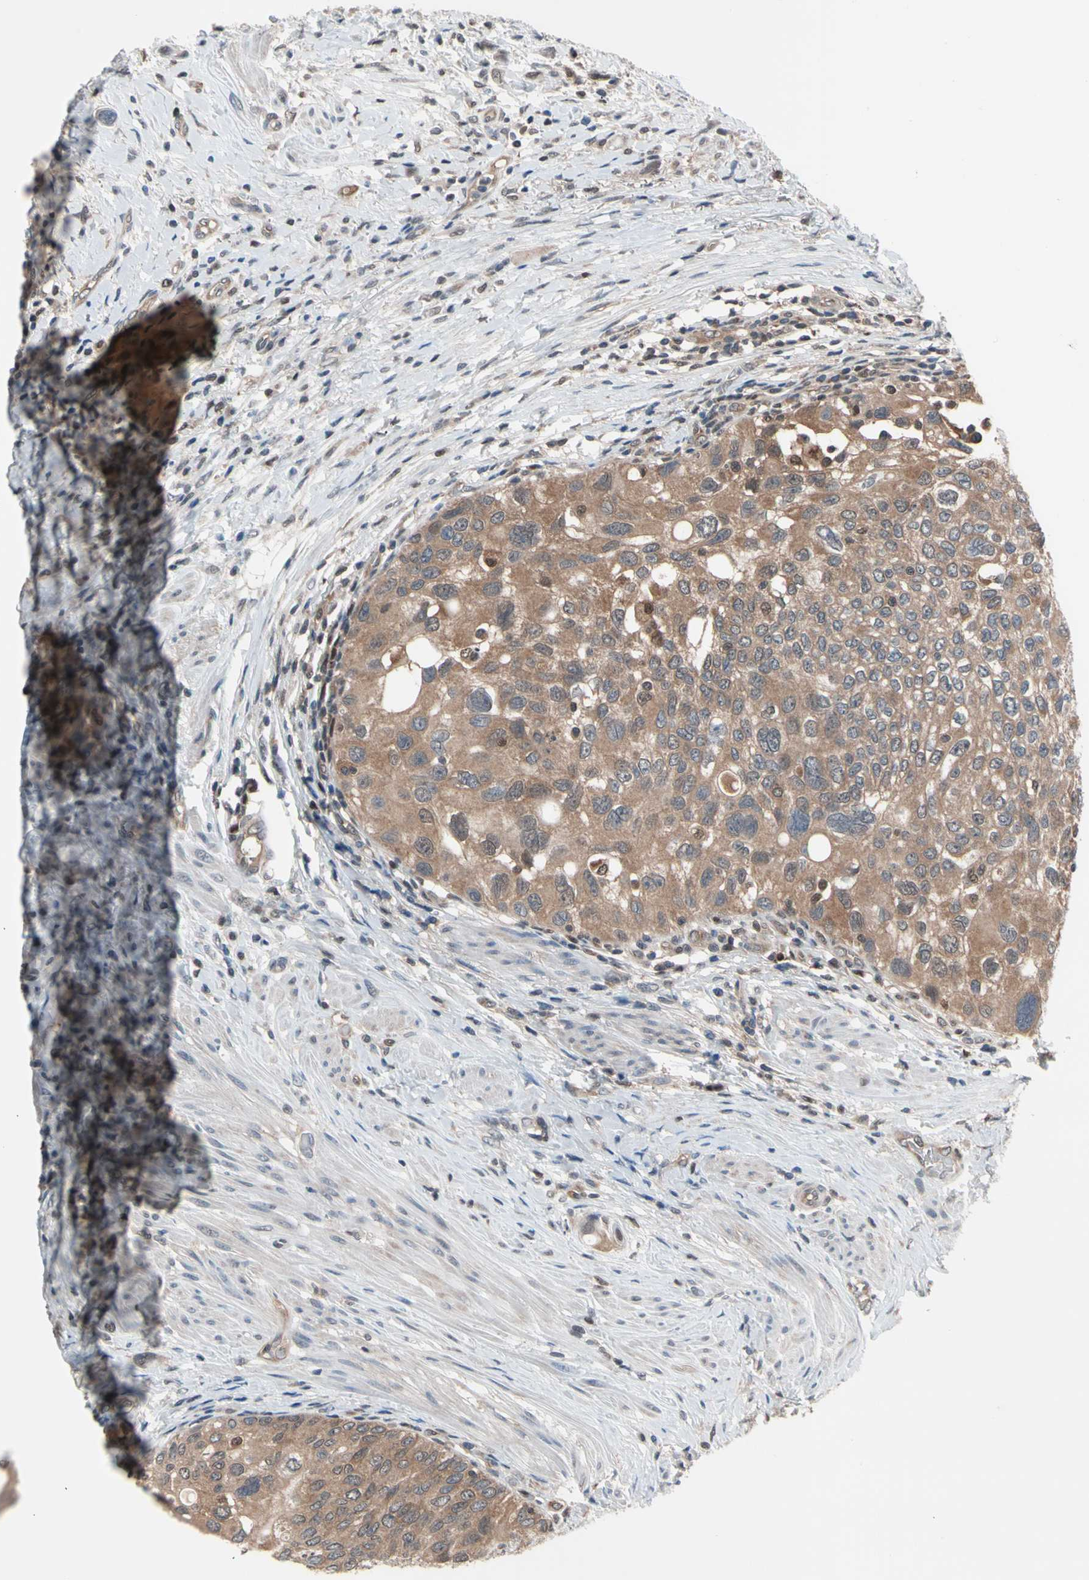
{"staining": {"intensity": "moderate", "quantity": ">75%", "location": "cytoplasmic/membranous"}, "tissue": "urothelial cancer", "cell_type": "Tumor cells", "image_type": "cancer", "snomed": [{"axis": "morphology", "description": "Urothelial carcinoma, High grade"}, {"axis": "topography", "description": "Urinary bladder"}], "caption": "Immunohistochemistry (IHC) micrograph of neoplastic tissue: high-grade urothelial carcinoma stained using immunohistochemistry (IHC) displays medium levels of moderate protein expression localized specifically in the cytoplasmic/membranous of tumor cells, appearing as a cytoplasmic/membranous brown color.", "gene": "PSMA2", "patient": {"sex": "female", "age": 56}}